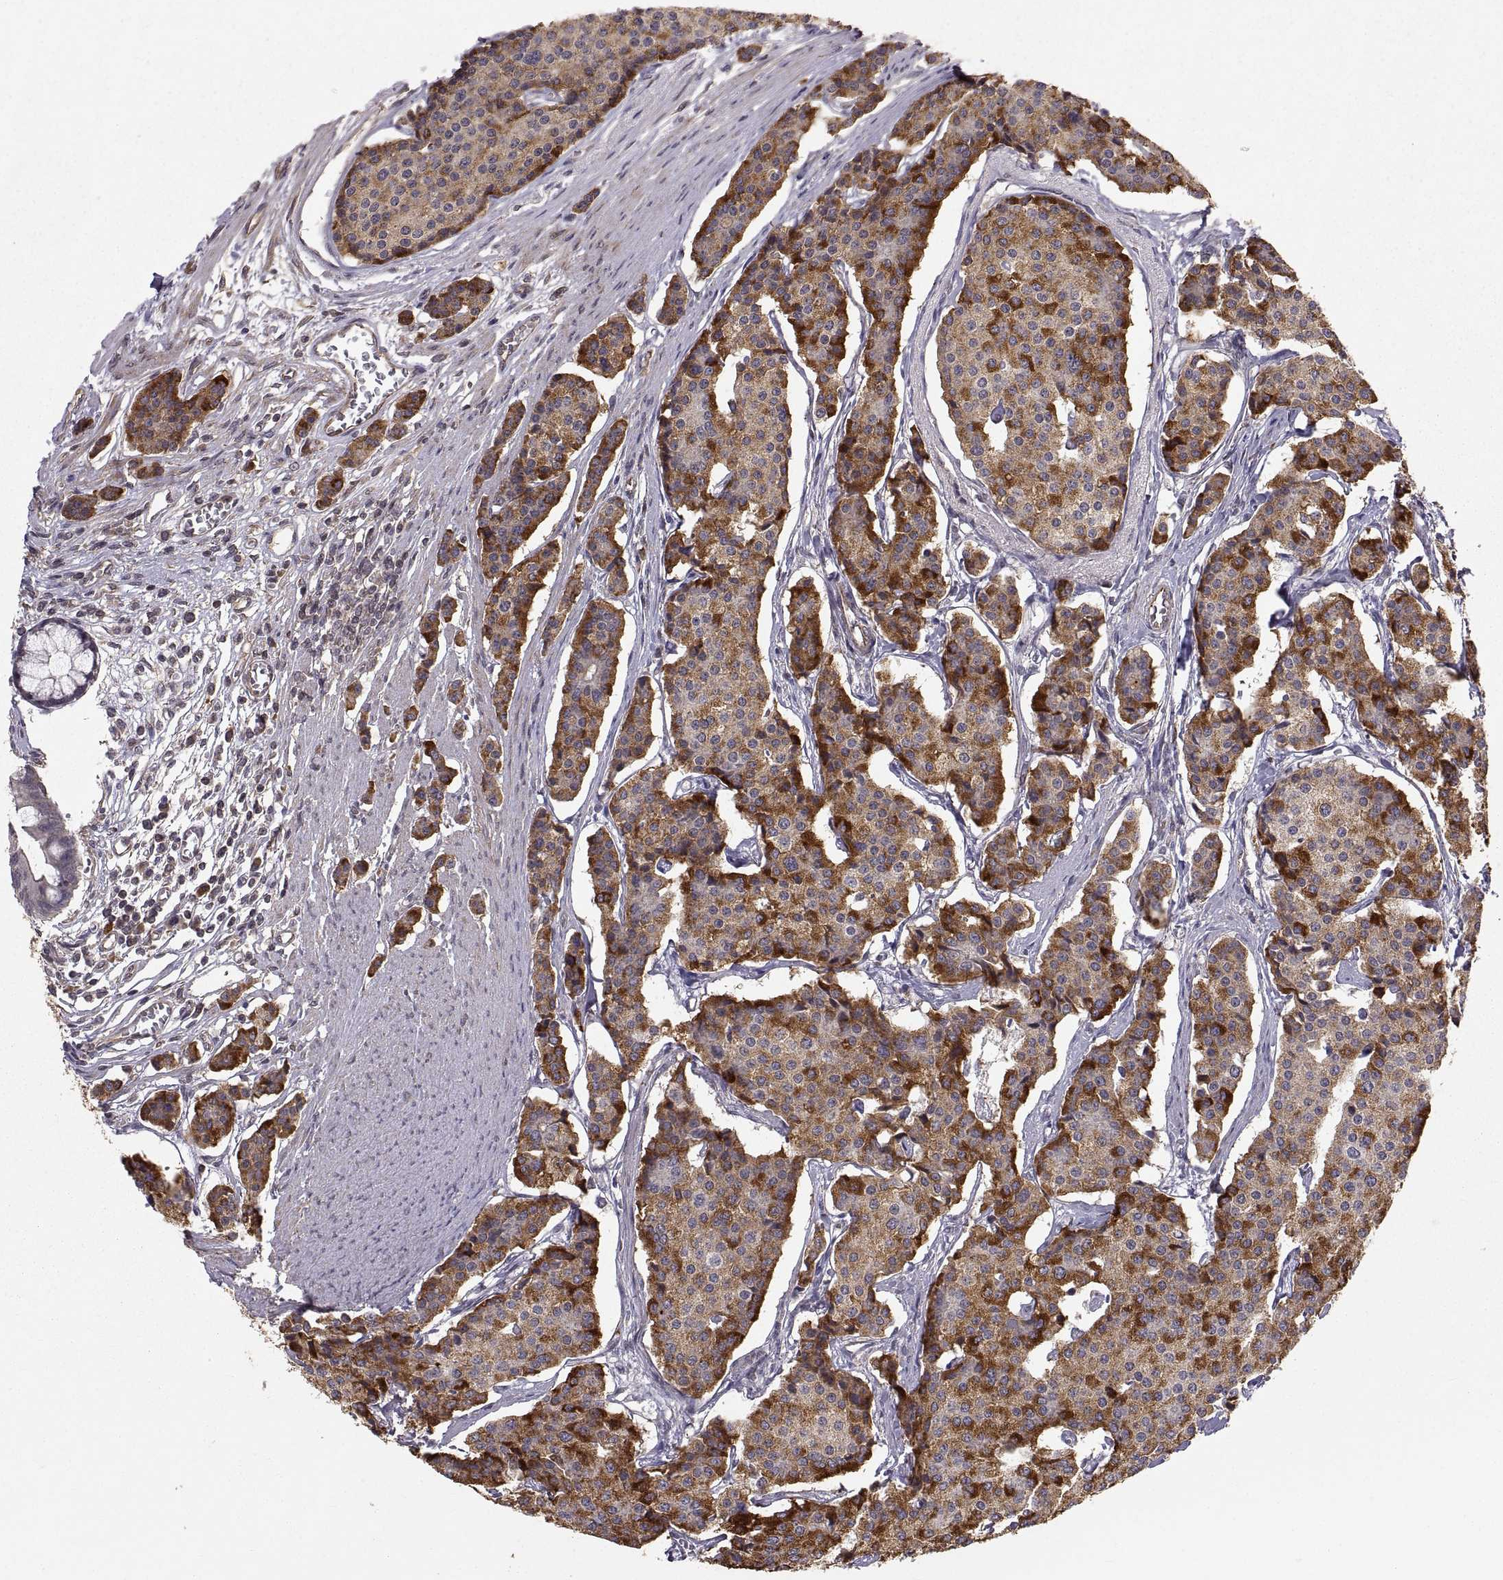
{"staining": {"intensity": "strong", "quantity": "25%-75%", "location": "cytoplasmic/membranous"}, "tissue": "carcinoid", "cell_type": "Tumor cells", "image_type": "cancer", "snomed": [{"axis": "morphology", "description": "Carcinoid, malignant, NOS"}, {"axis": "topography", "description": "Small intestine"}], "caption": "Immunohistochemistry (IHC) (DAB (3,3'-diaminobenzidine)) staining of human carcinoid (malignant) shows strong cytoplasmic/membranous protein staining in about 25%-75% of tumor cells.", "gene": "ABL2", "patient": {"sex": "female", "age": 65}}